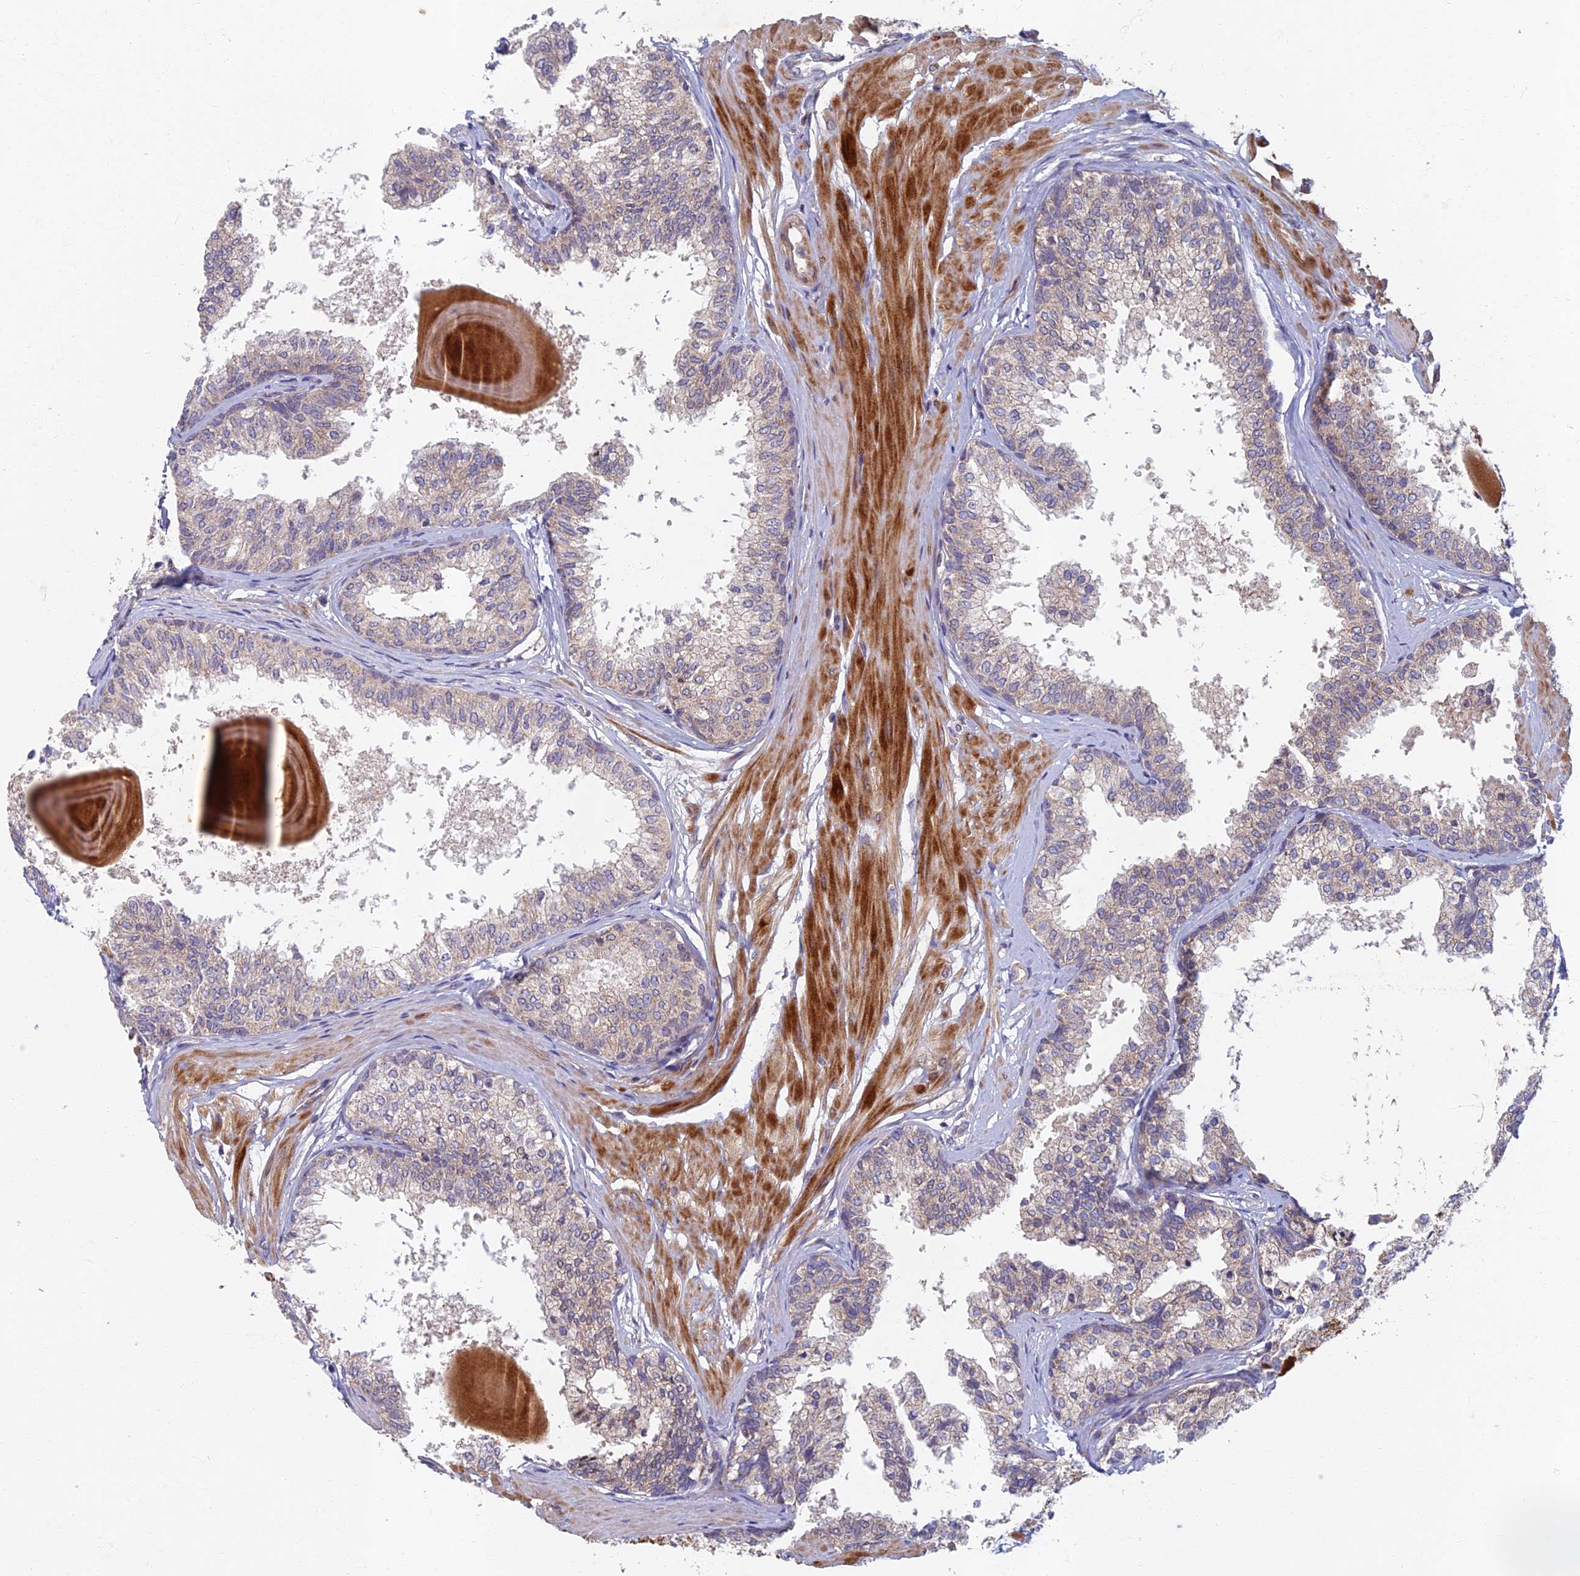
{"staining": {"intensity": "weak", "quantity": "<25%", "location": "cytoplasmic/membranous"}, "tissue": "prostate", "cell_type": "Glandular cells", "image_type": "normal", "snomed": [{"axis": "morphology", "description": "Normal tissue, NOS"}, {"axis": "topography", "description": "Prostate"}], "caption": "Micrograph shows no significant protein positivity in glandular cells of unremarkable prostate.", "gene": "SOGA1", "patient": {"sex": "male", "age": 48}}